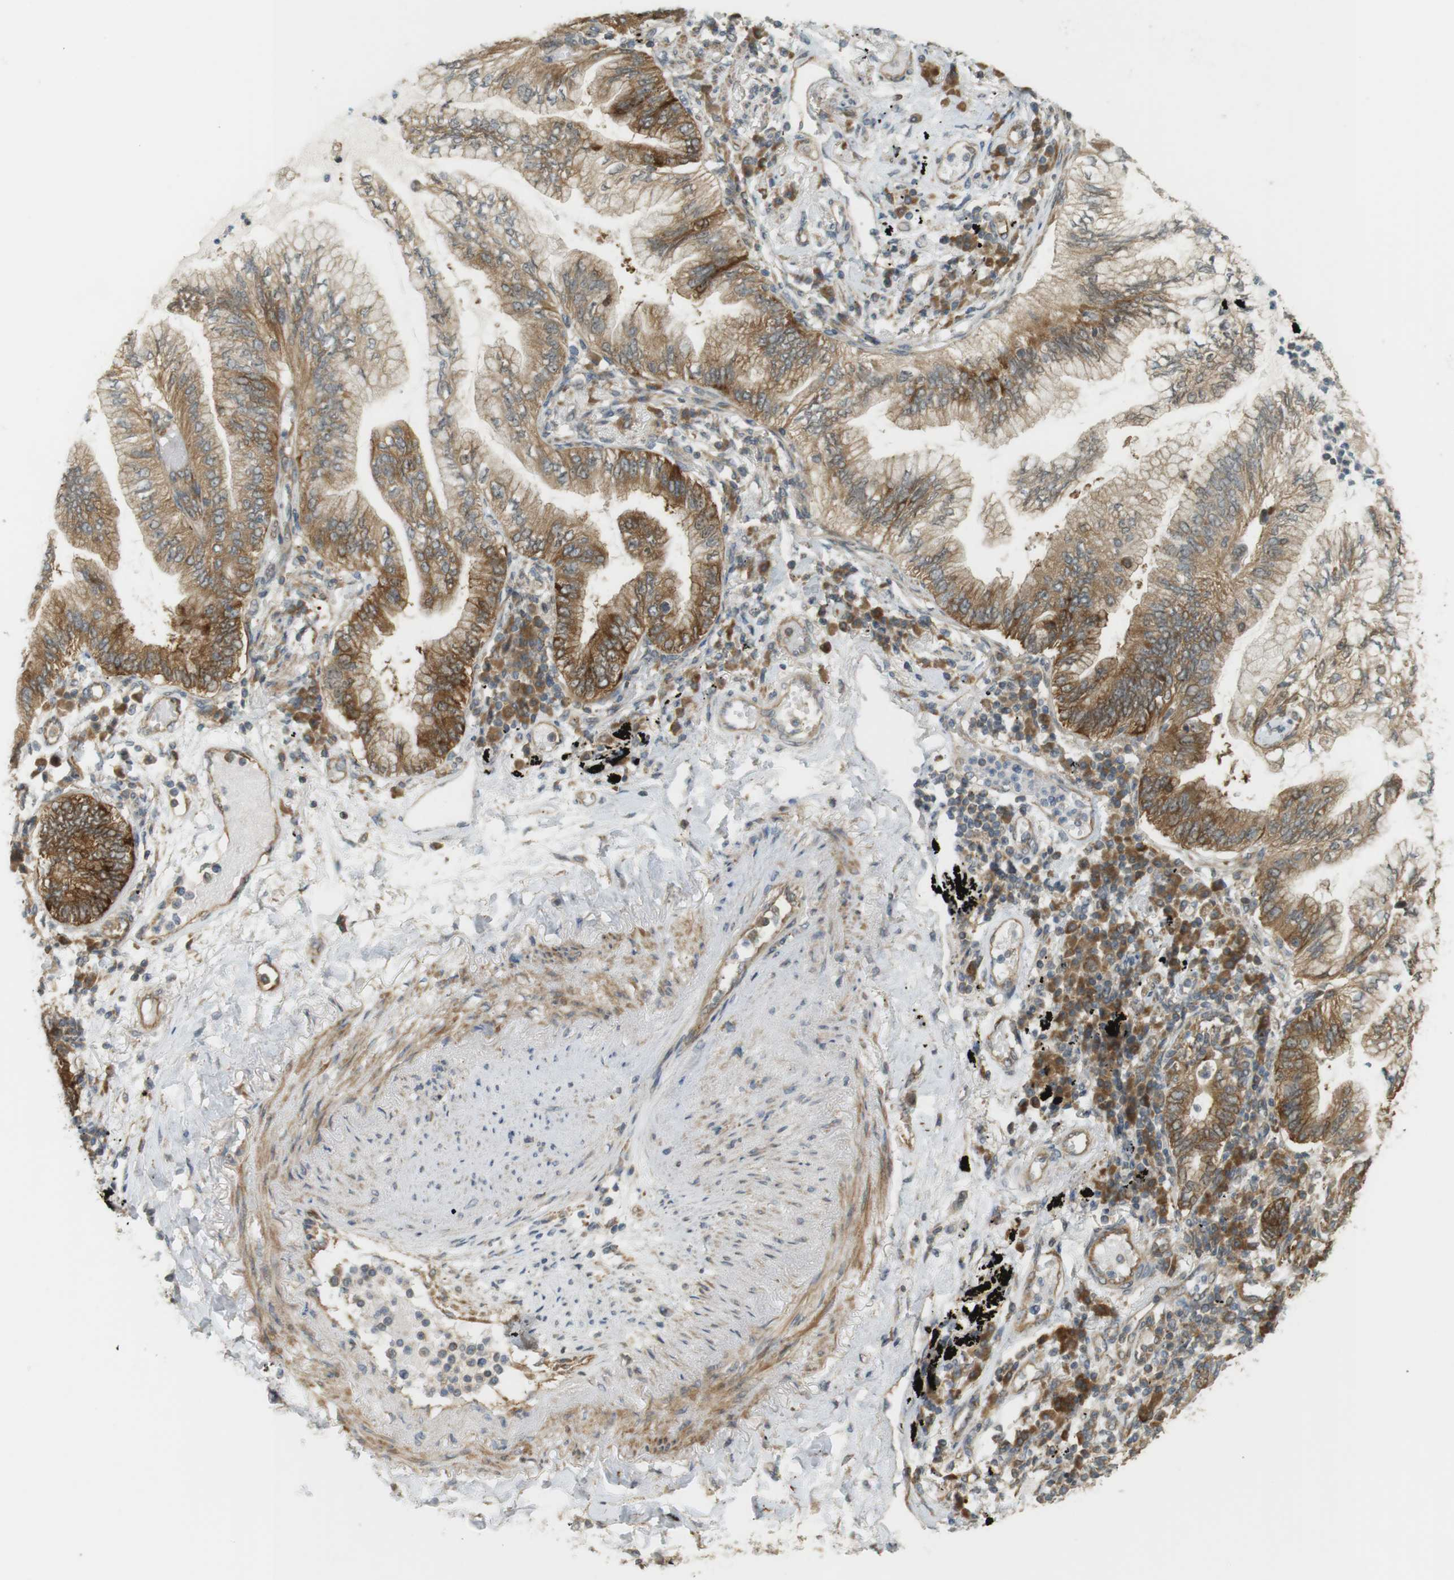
{"staining": {"intensity": "moderate", "quantity": ">75%", "location": "cytoplasmic/membranous"}, "tissue": "lung cancer", "cell_type": "Tumor cells", "image_type": "cancer", "snomed": [{"axis": "morphology", "description": "Normal tissue, NOS"}, {"axis": "morphology", "description": "Adenocarcinoma, NOS"}, {"axis": "topography", "description": "Bronchus"}, {"axis": "topography", "description": "Lung"}], "caption": "Tumor cells demonstrate medium levels of moderate cytoplasmic/membranous positivity in approximately >75% of cells in human lung cancer (adenocarcinoma).", "gene": "PA2G4", "patient": {"sex": "female", "age": 70}}